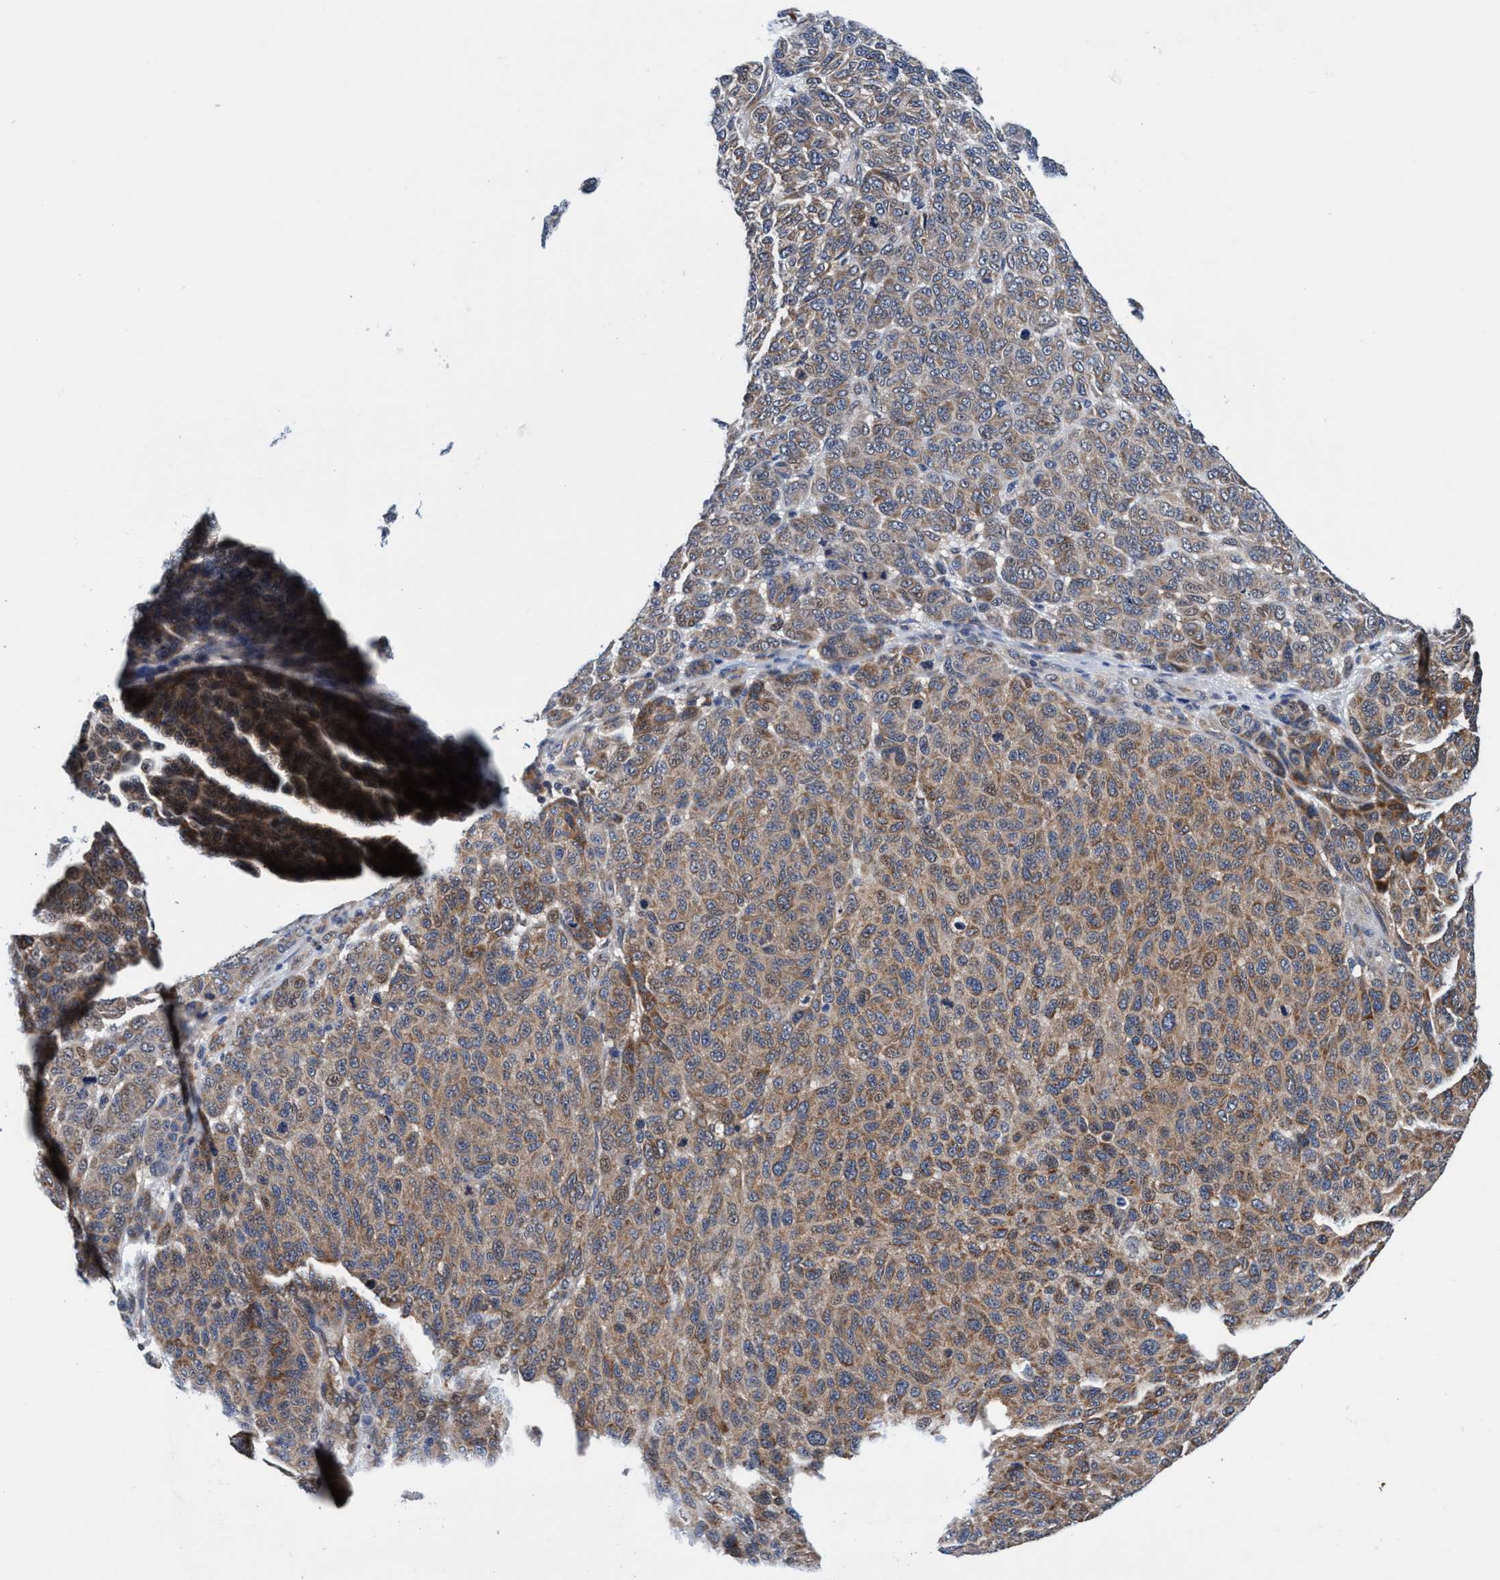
{"staining": {"intensity": "weak", "quantity": ">75%", "location": "cytoplasmic/membranous"}, "tissue": "melanoma", "cell_type": "Tumor cells", "image_type": "cancer", "snomed": [{"axis": "morphology", "description": "Malignant melanoma, NOS"}, {"axis": "topography", "description": "Skin"}], "caption": "Immunohistochemical staining of malignant melanoma displays low levels of weak cytoplasmic/membranous positivity in approximately >75% of tumor cells.", "gene": "AGAP2", "patient": {"sex": "male", "age": 59}}